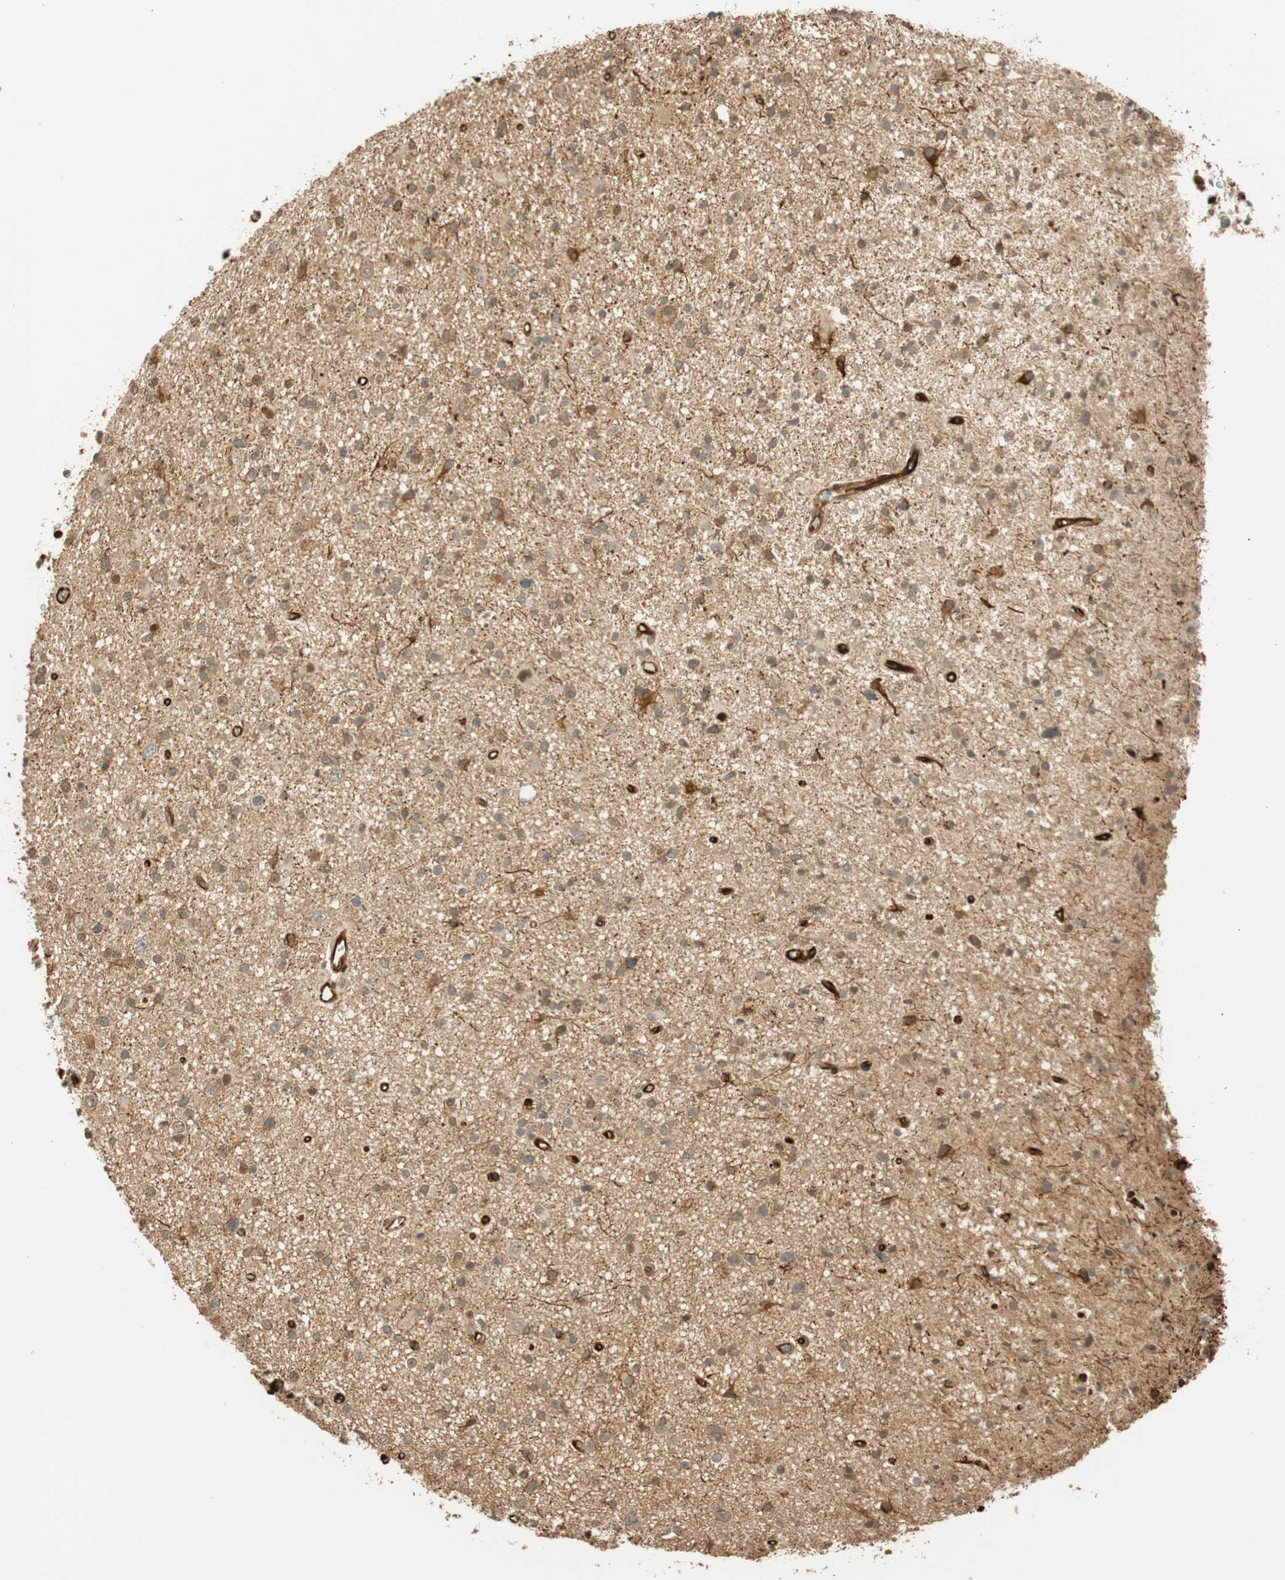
{"staining": {"intensity": "weak", "quantity": "<25%", "location": "cytoplasmic/membranous,nuclear"}, "tissue": "glioma", "cell_type": "Tumor cells", "image_type": "cancer", "snomed": [{"axis": "morphology", "description": "Glioma, malignant, High grade"}, {"axis": "topography", "description": "Brain"}], "caption": "Immunohistochemistry image of malignant high-grade glioma stained for a protein (brown), which reveals no expression in tumor cells. (Stains: DAB (3,3'-diaminobenzidine) immunohistochemistry with hematoxylin counter stain, Microscopy: brightfield microscopy at high magnification).", "gene": "NES", "patient": {"sex": "male", "age": 33}}